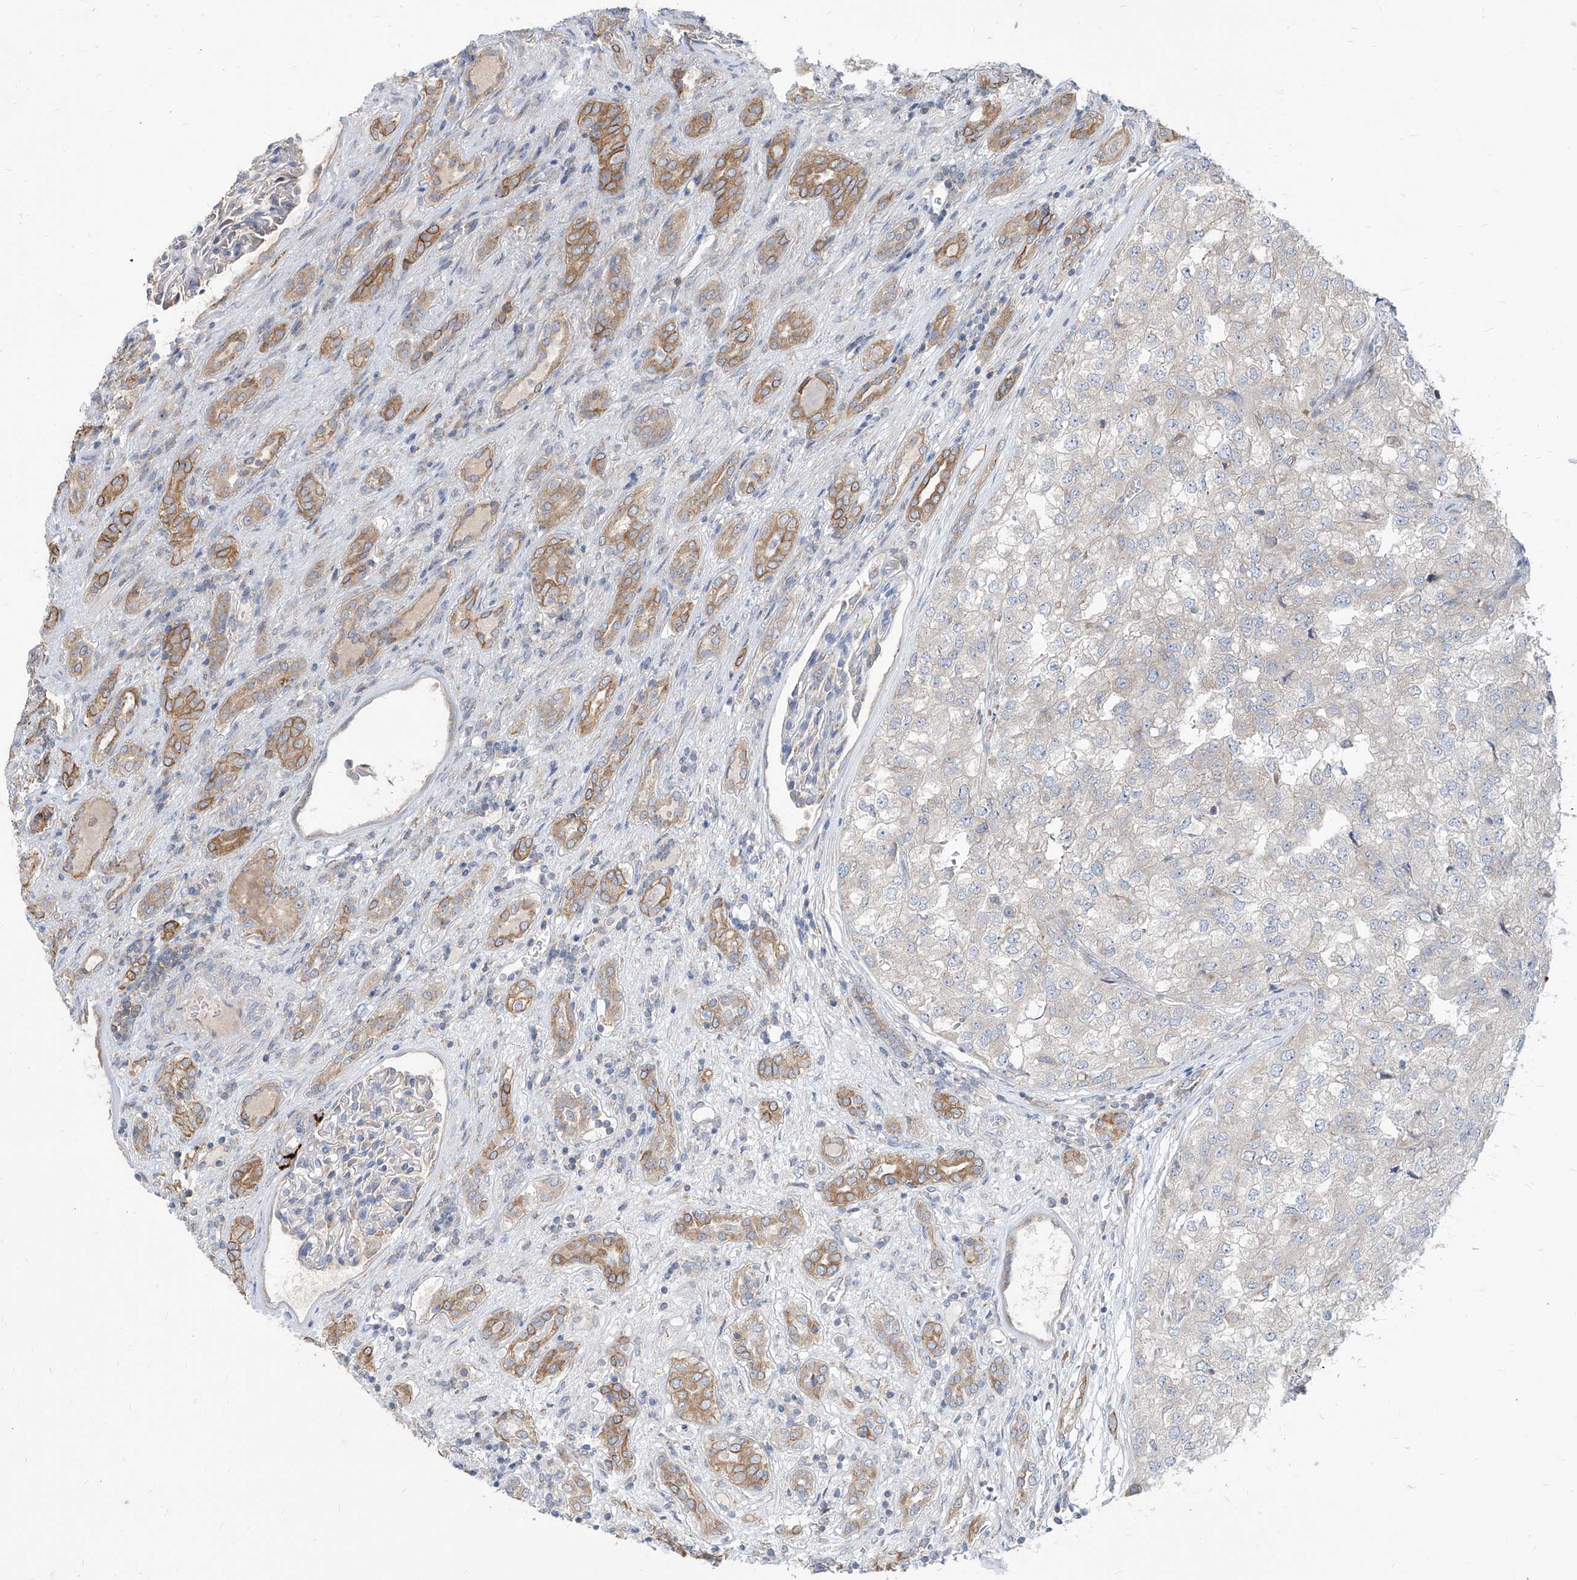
{"staining": {"intensity": "negative", "quantity": "none", "location": "none"}, "tissue": "renal cancer", "cell_type": "Tumor cells", "image_type": "cancer", "snomed": [{"axis": "morphology", "description": "Adenocarcinoma, NOS"}, {"axis": "topography", "description": "Kidney"}], "caption": "High power microscopy photomicrograph of an immunohistochemistry micrograph of renal cancer (adenocarcinoma), revealing no significant staining in tumor cells. (DAB (3,3'-diaminobenzidine) IHC with hematoxylin counter stain).", "gene": "FAM83B", "patient": {"sex": "female", "age": 54}}